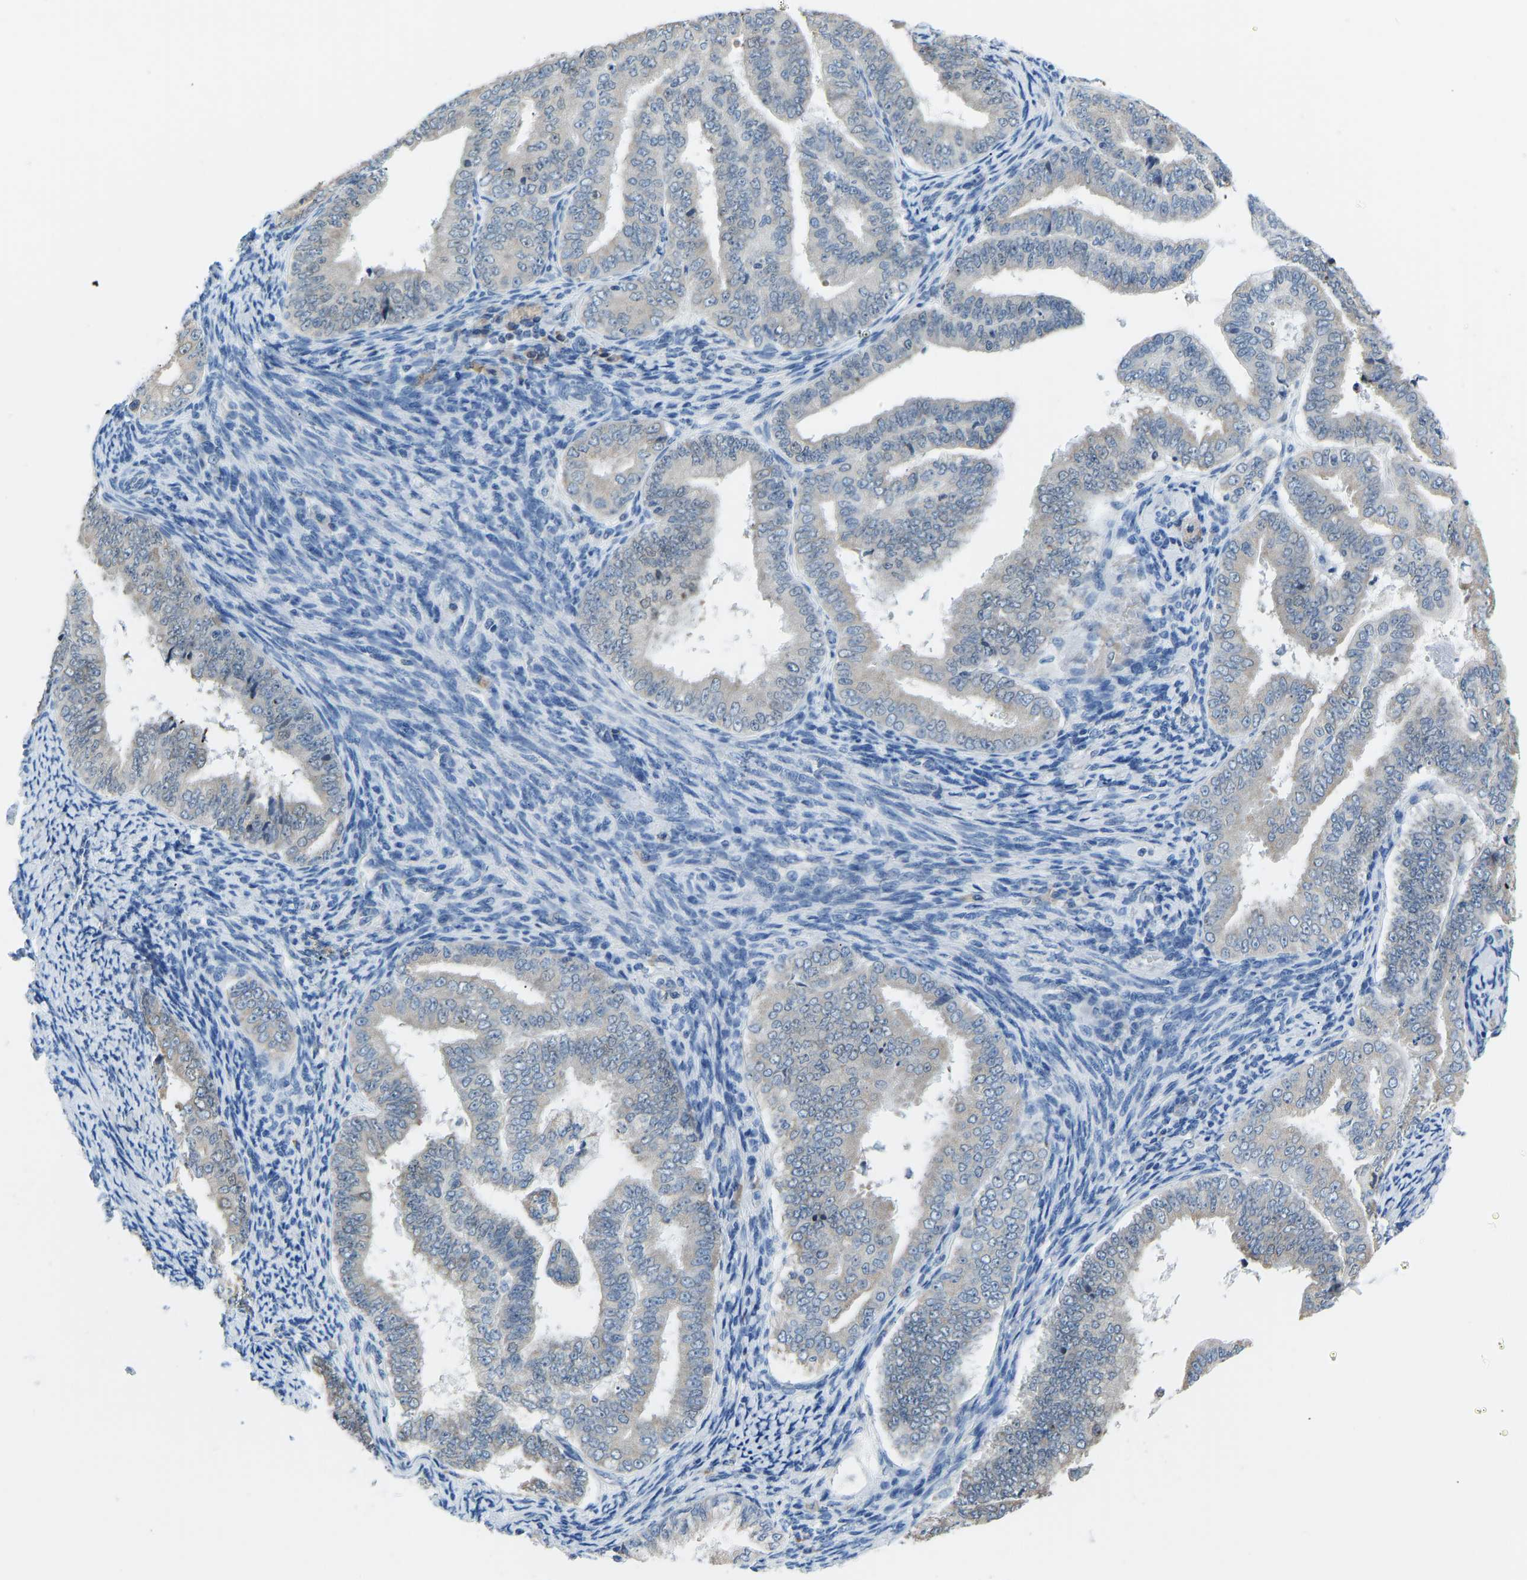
{"staining": {"intensity": "negative", "quantity": "none", "location": "none"}, "tissue": "endometrial cancer", "cell_type": "Tumor cells", "image_type": "cancer", "snomed": [{"axis": "morphology", "description": "Adenocarcinoma, NOS"}, {"axis": "topography", "description": "Endometrium"}], "caption": "There is no significant positivity in tumor cells of endometrial adenocarcinoma.", "gene": "VRK1", "patient": {"sex": "female", "age": 63}}